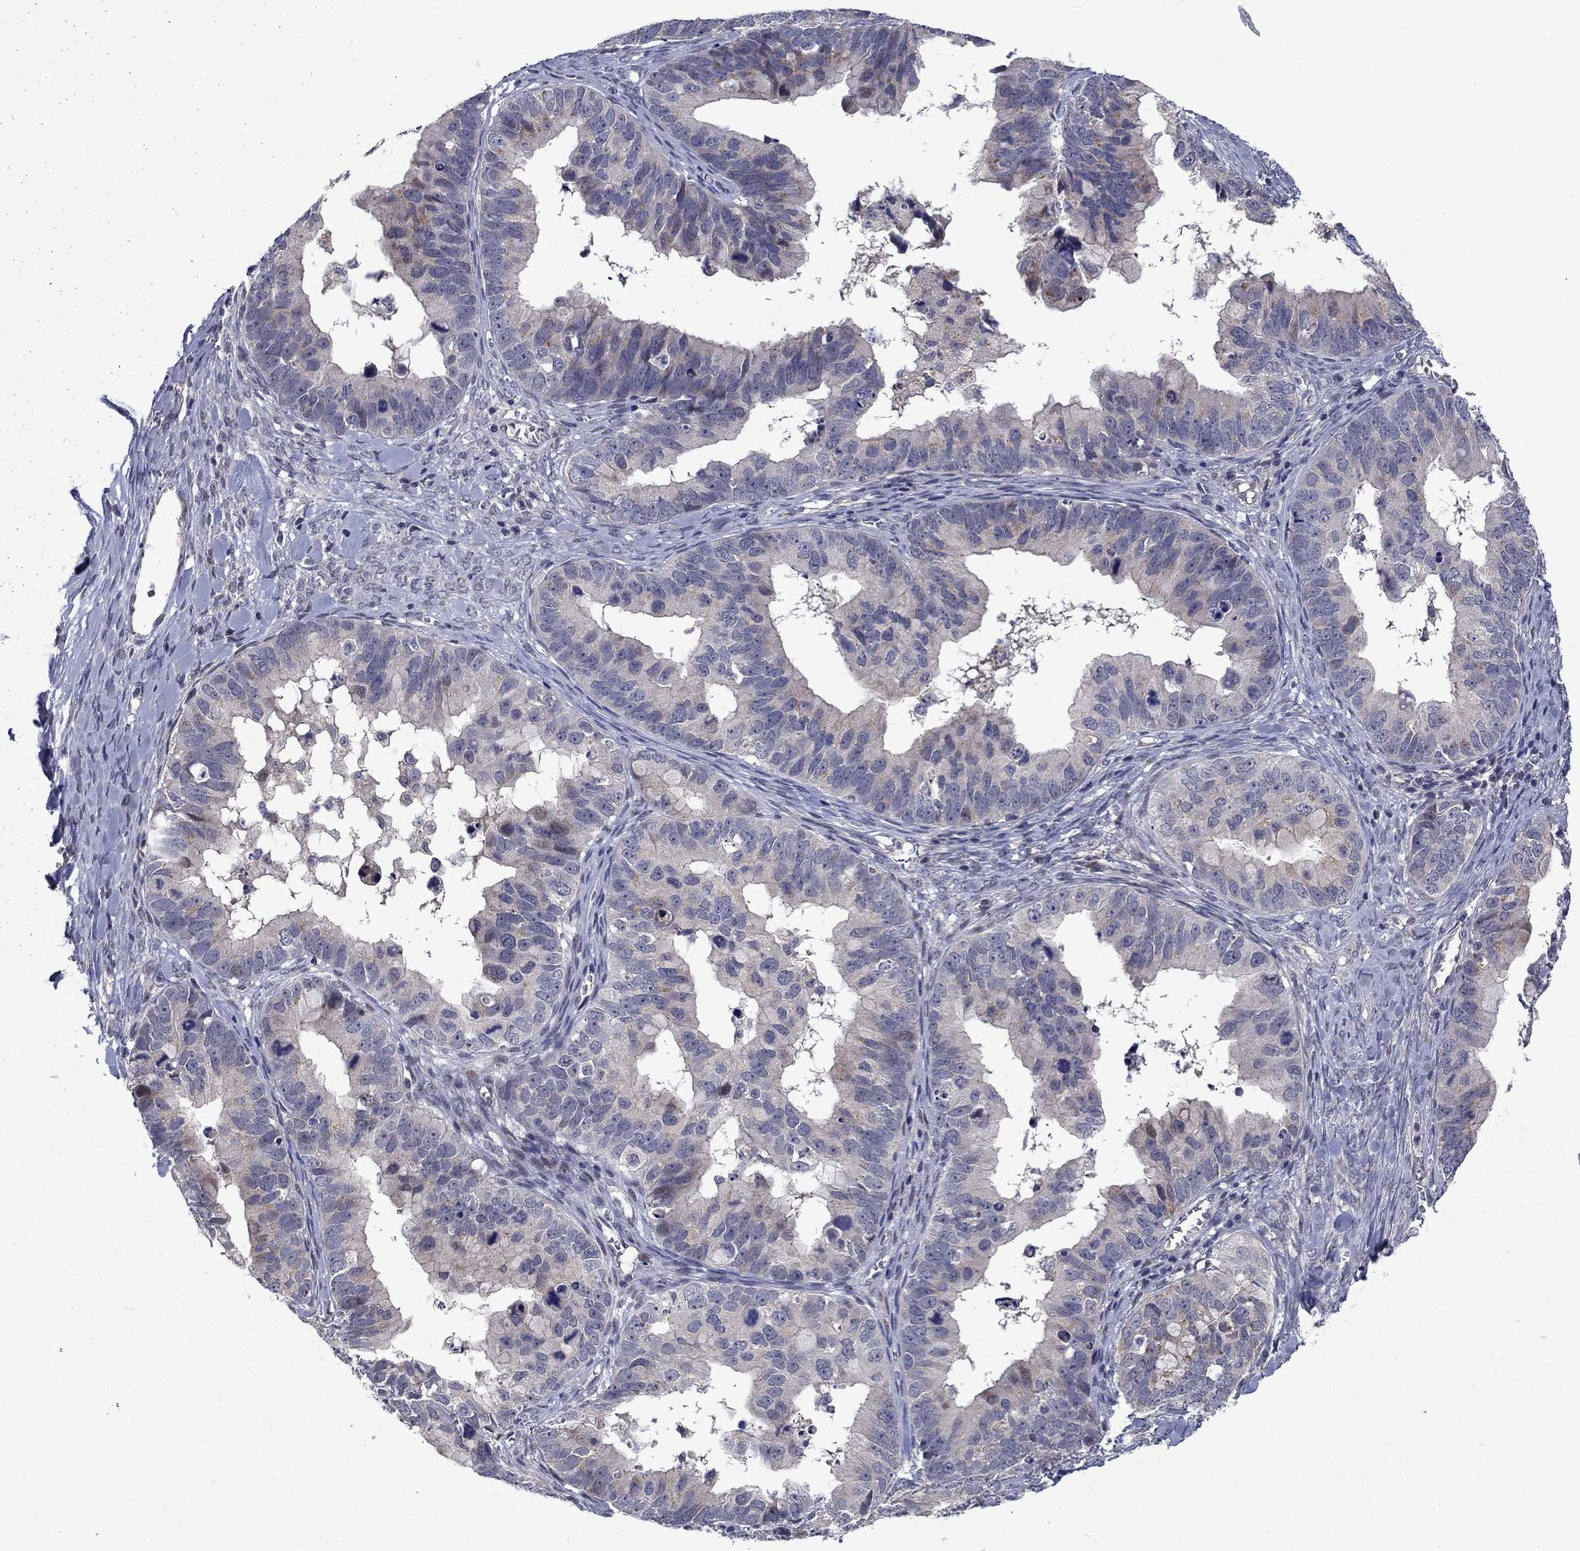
{"staining": {"intensity": "moderate", "quantity": "<25%", "location": "cytoplasmic/membranous"}, "tissue": "ovarian cancer", "cell_type": "Tumor cells", "image_type": "cancer", "snomed": [{"axis": "morphology", "description": "Cystadenocarcinoma, mucinous, NOS"}, {"axis": "topography", "description": "Ovary"}], "caption": "IHC image of human ovarian cancer stained for a protein (brown), which reveals low levels of moderate cytoplasmic/membranous positivity in approximately <25% of tumor cells.", "gene": "FAM3B", "patient": {"sex": "female", "age": 76}}